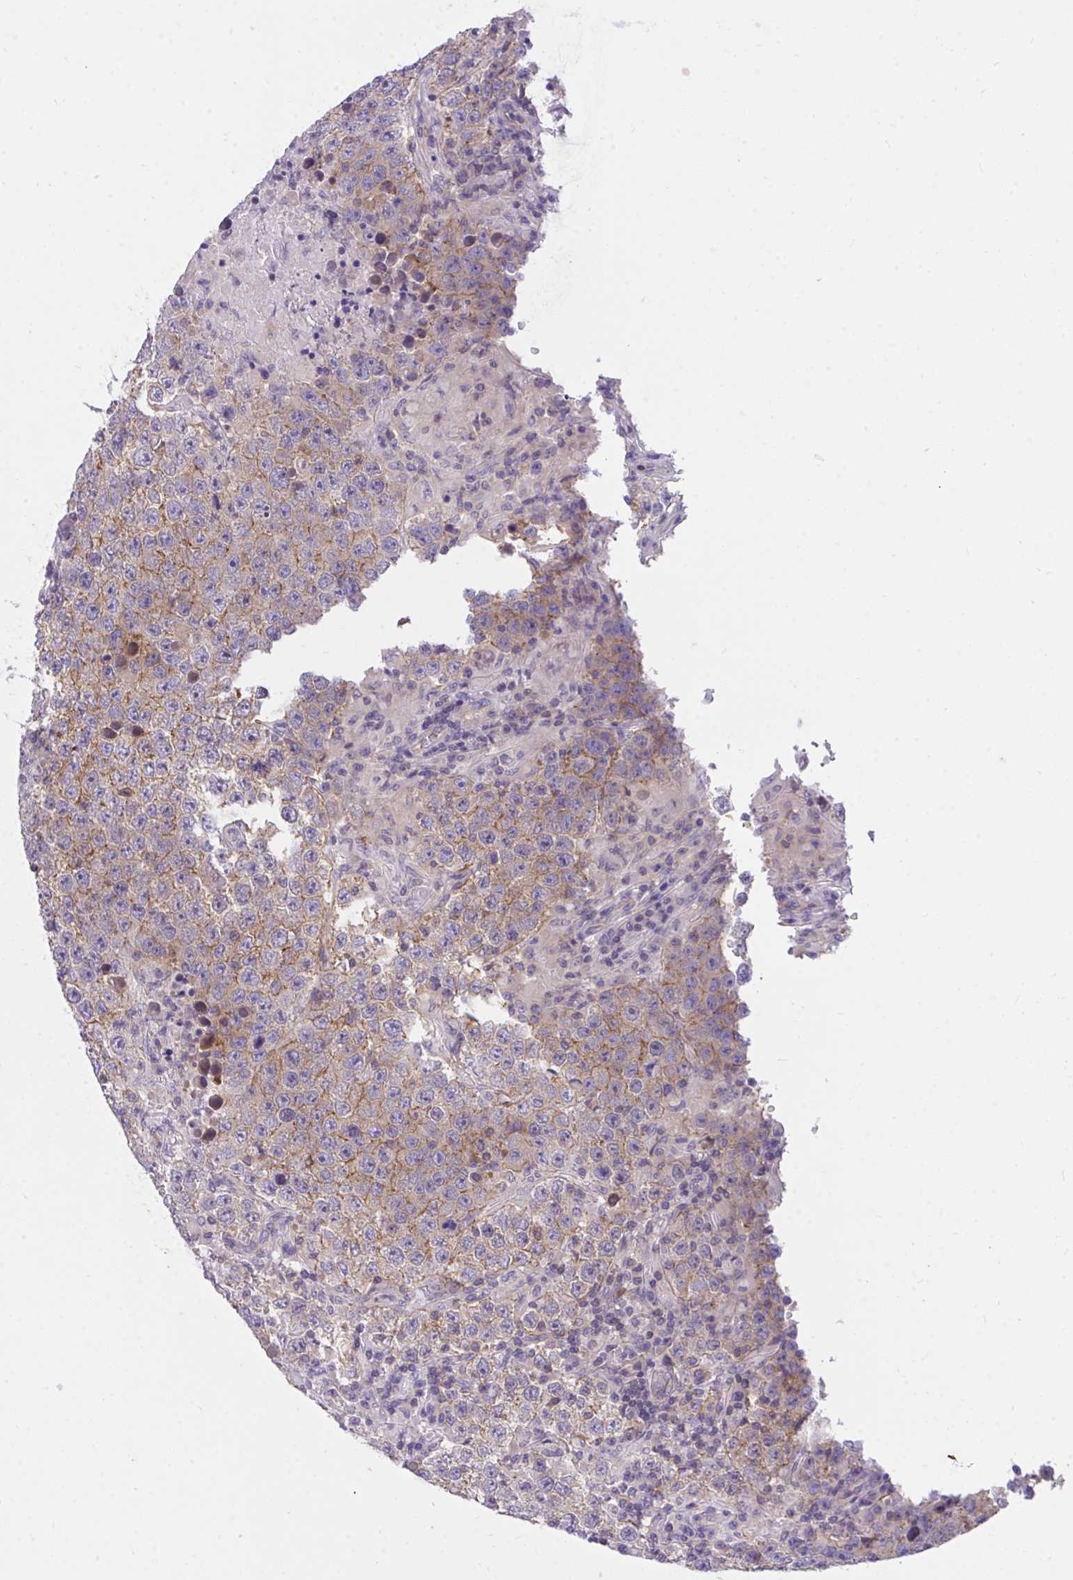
{"staining": {"intensity": "weak", "quantity": ">75%", "location": "cytoplasmic/membranous"}, "tissue": "testis cancer", "cell_type": "Tumor cells", "image_type": "cancer", "snomed": [{"axis": "morphology", "description": "Normal tissue, NOS"}, {"axis": "morphology", "description": "Urothelial carcinoma, High grade"}, {"axis": "morphology", "description": "Seminoma, NOS"}, {"axis": "morphology", "description": "Carcinoma, Embryonal, NOS"}, {"axis": "topography", "description": "Urinary bladder"}, {"axis": "topography", "description": "Testis"}], "caption": "Human testis cancer stained for a protein (brown) demonstrates weak cytoplasmic/membranous positive staining in about >75% of tumor cells.", "gene": "TLN2", "patient": {"sex": "male", "age": 41}}